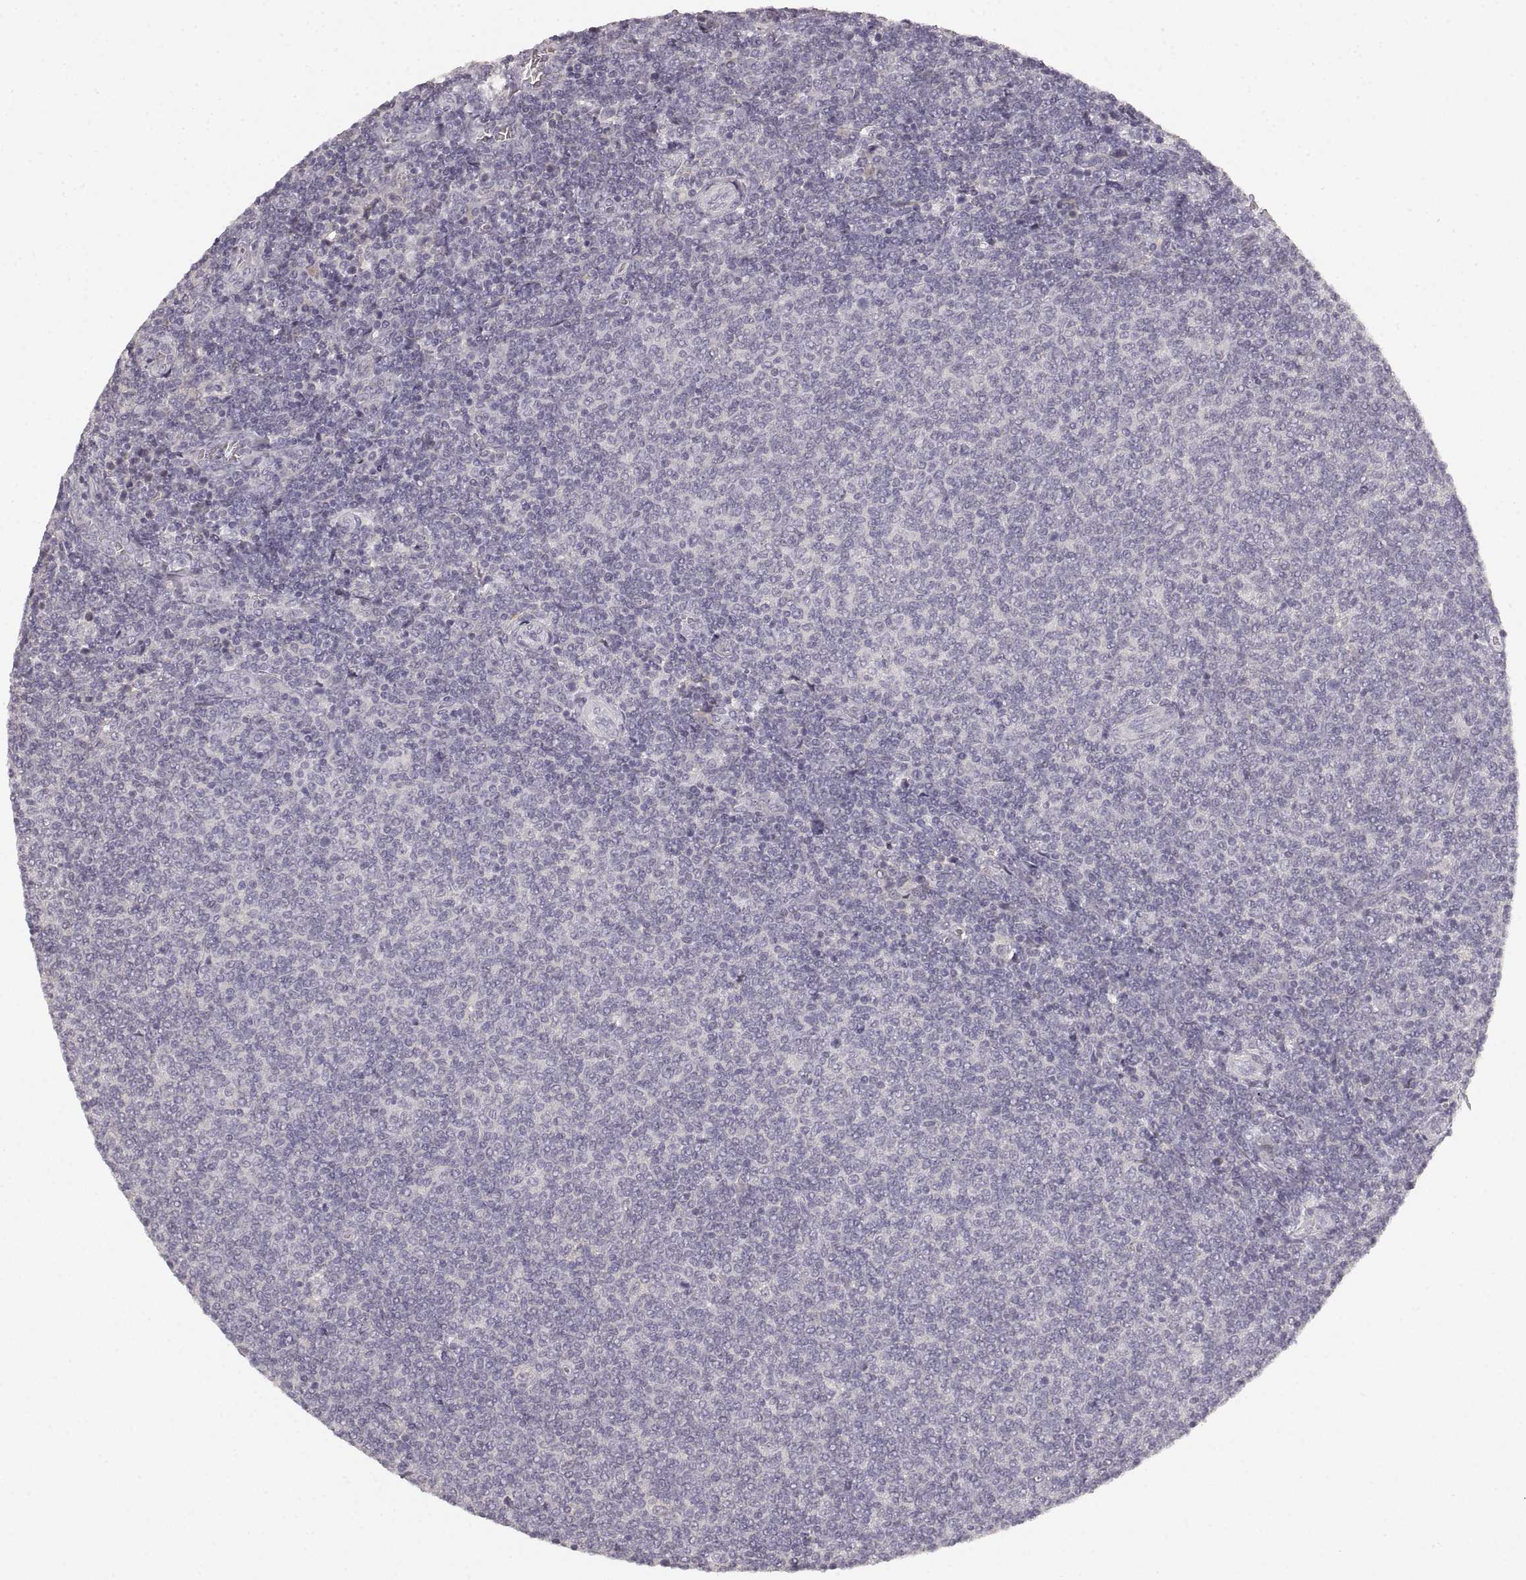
{"staining": {"intensity": "negative", "quantity": "none", "location": "none"}, "tissue": "lymphoma", "cell_type": "Tumor cells", "image_type": "cancer", "snomed": [{"axis": "morphology", "description": "Malignant lymphoma, non-Hodgkin's type, Low grade"}, {"axis": "topography", "description": "Lymph node"}], "caption": "Protein analysis of lymphoma reveals no significant staining in tumor cells.", "gene": "RUNDC3A", "patient": {"sex": "male", "age": 52}}